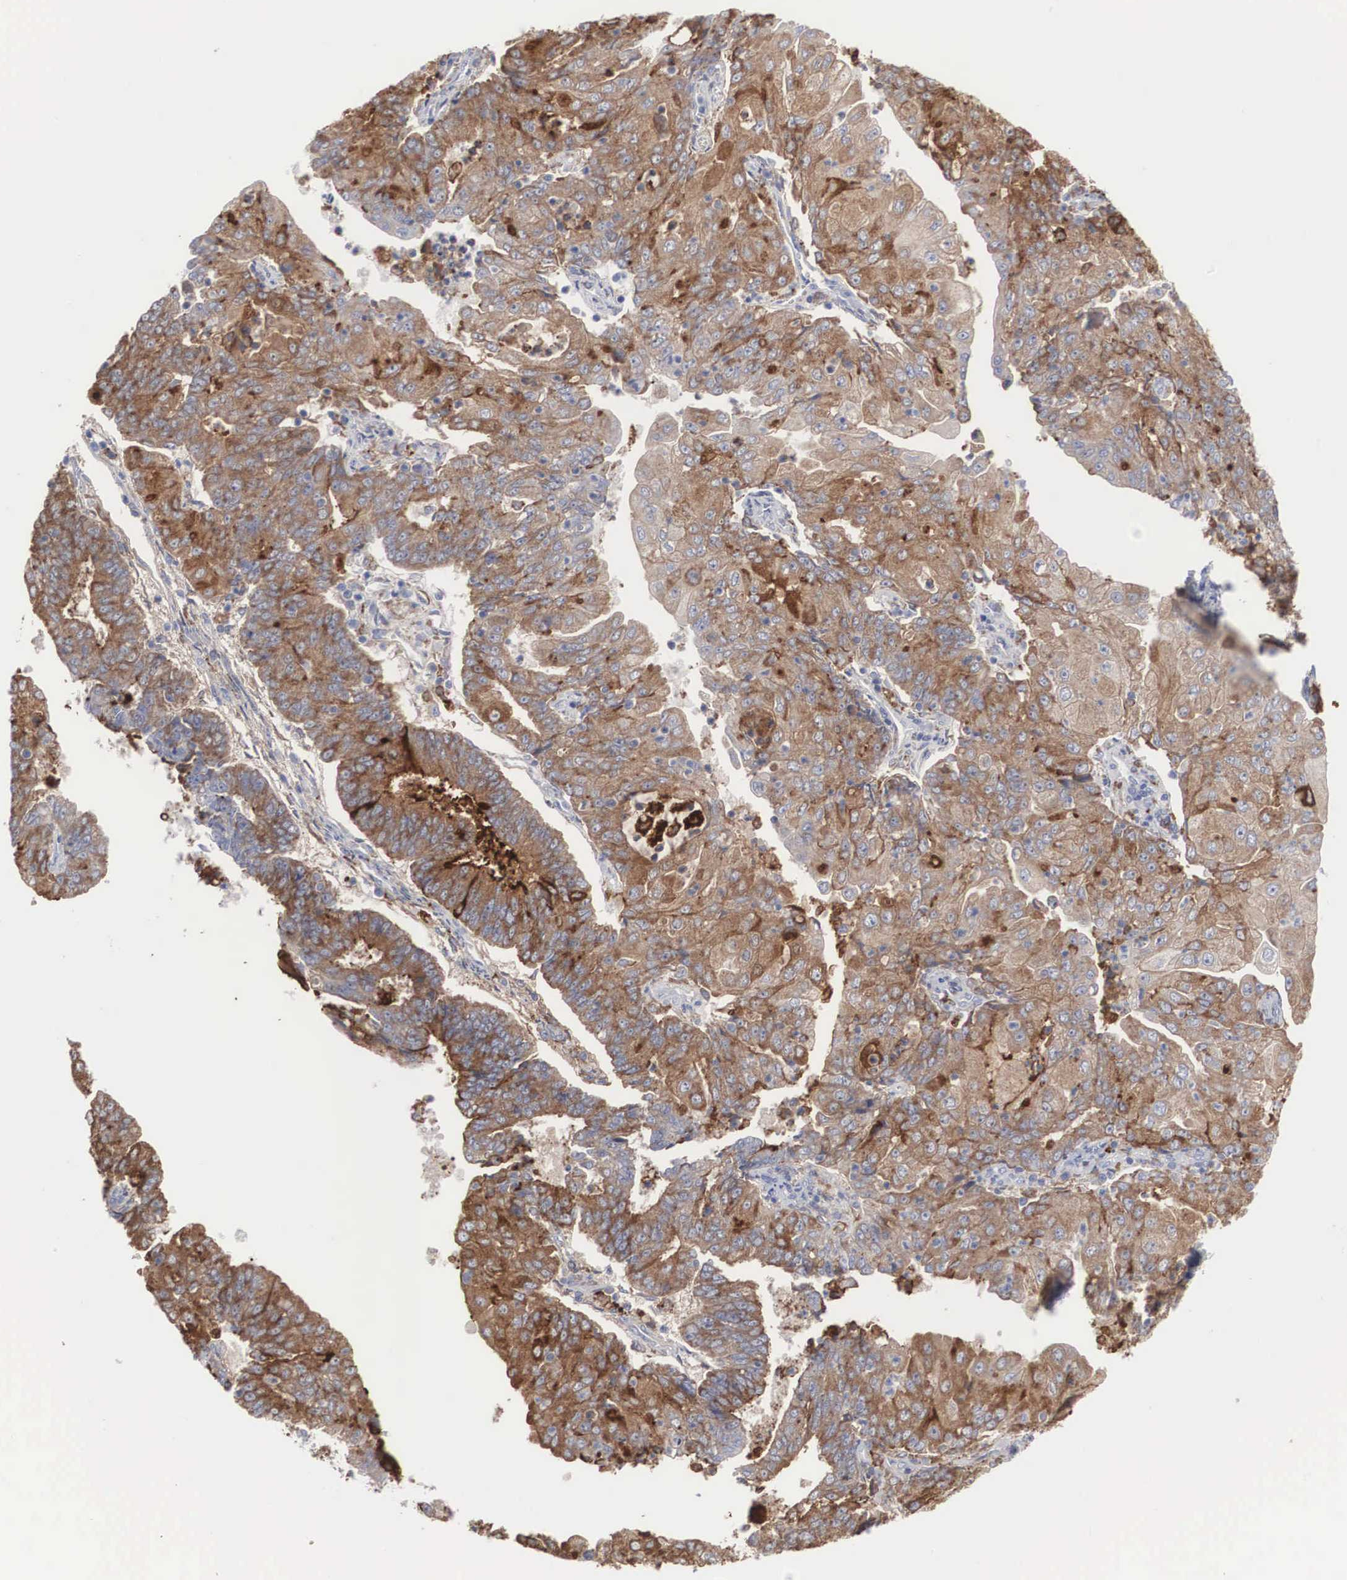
{"staining": {"intensity": "moderate", "quantity": ">75%", "location": "cytoplasmic/membranous"}, "tissue": "endometrial cancer", "cell_type": "Tumor cells", "image_type": "cancer", "snomed": [{"axis": "morphology", "description": "Adenocarcinoma, NOS"}, {"axis": "topography", "description": "Endometrium"}], "caption": "Tumor cells reveal medium levels of moderate cytoplasmic/membranous positivity in about >75% of cells in endometrial adenocarcinoma. (brown staining indicates protein expression, while blue staining denotes nuclei).", "gene": "LGALS3BP", "patient": {"sex": "female", "age": 56}}